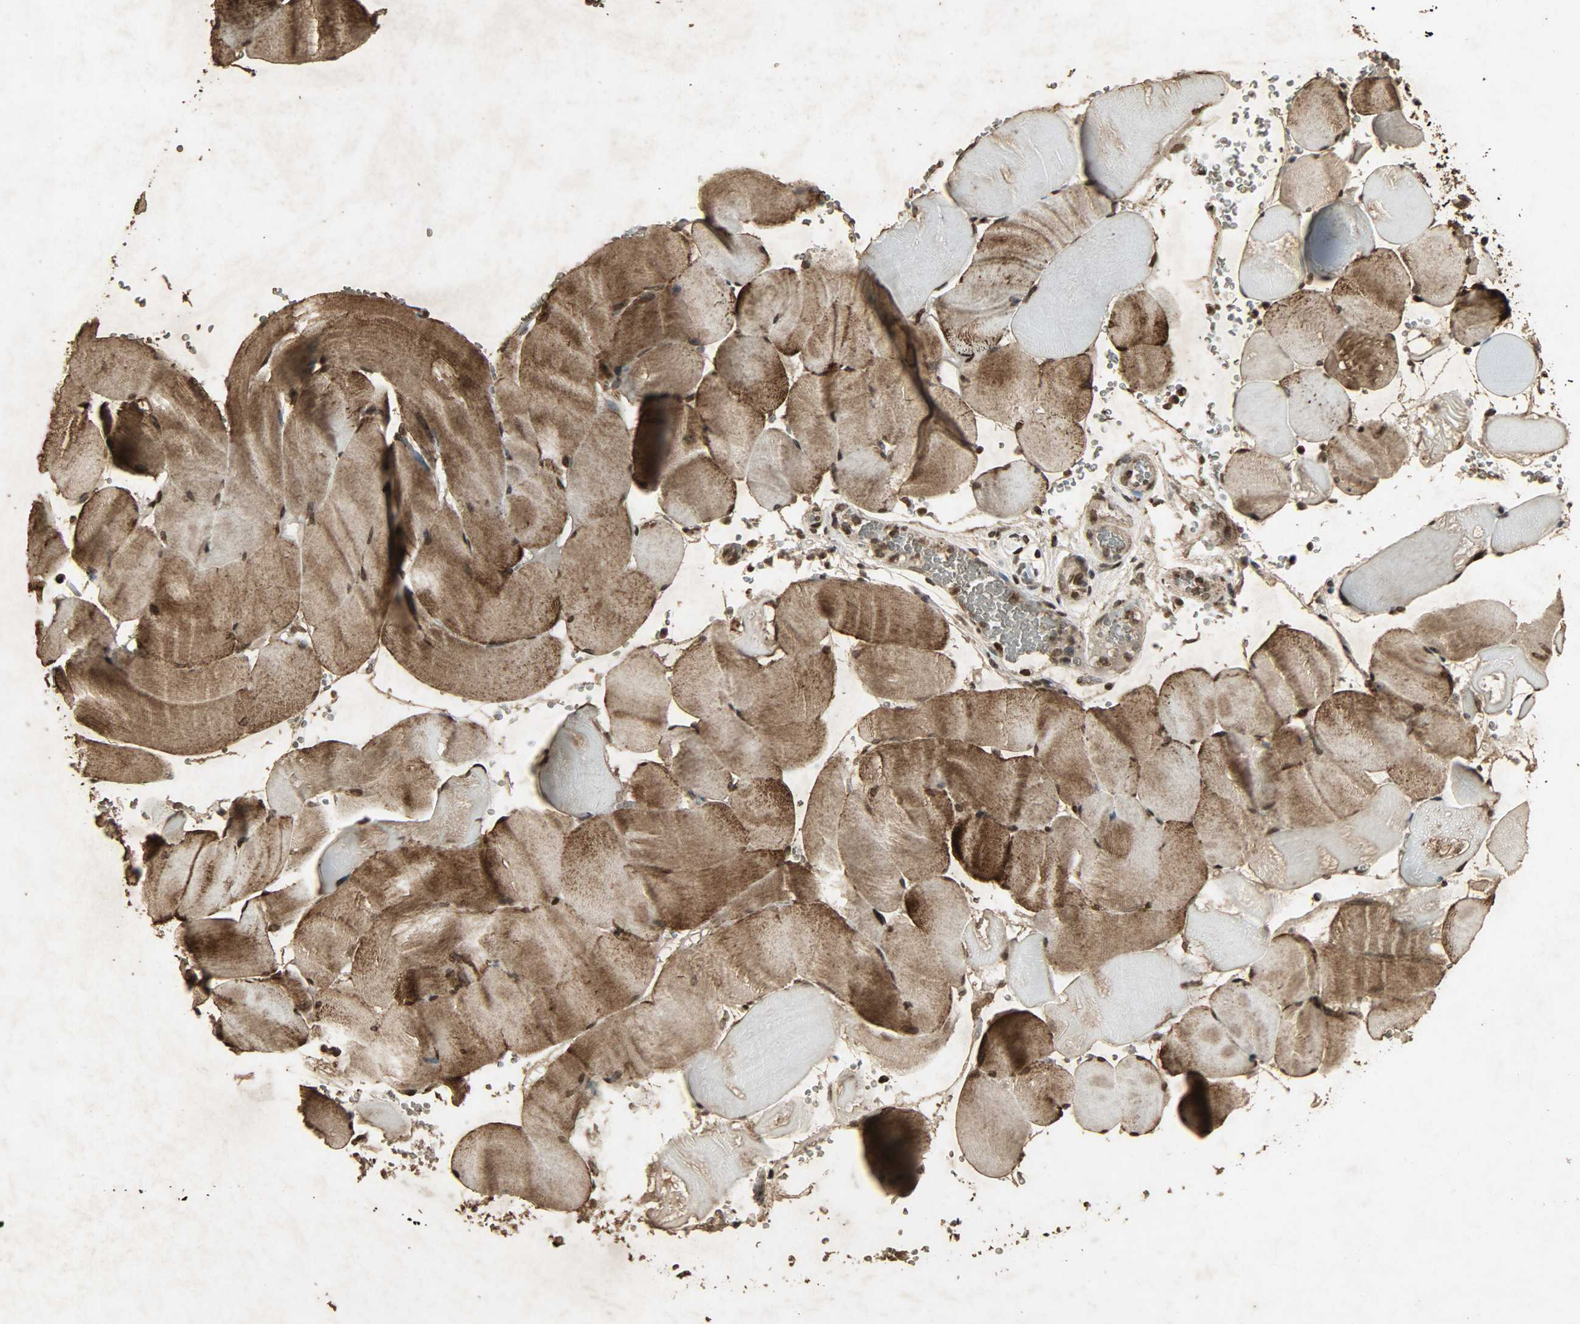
{"staining": {"intensity": "moderate", "quantity": ">75%", "location": "cytoplasmic/membranous,nuclear"}, "tissue": "skeletal muscle", "cell_type": "Myocytes", "image_type": "normal", "snomed": [{"axis": "morphology", "description": "Normal tissue, NOS"}, {"axis": "topography", "description": "Skeletal muscle"}], "caption": "A medium amount of moderate cytoplasmic/membranous,nuclear staining is present in approximately >75% of myocytes in normal skeletal muscle. The staining was performed using DAB (3,3'-diaminobenzidine) to visualize the protein expression in brown, while the nuclei were stained in blue with hematoxylin (Magnification: 20x).", "gene": "PPP3R1", "patient": {"sex": "male", "age": 62}}